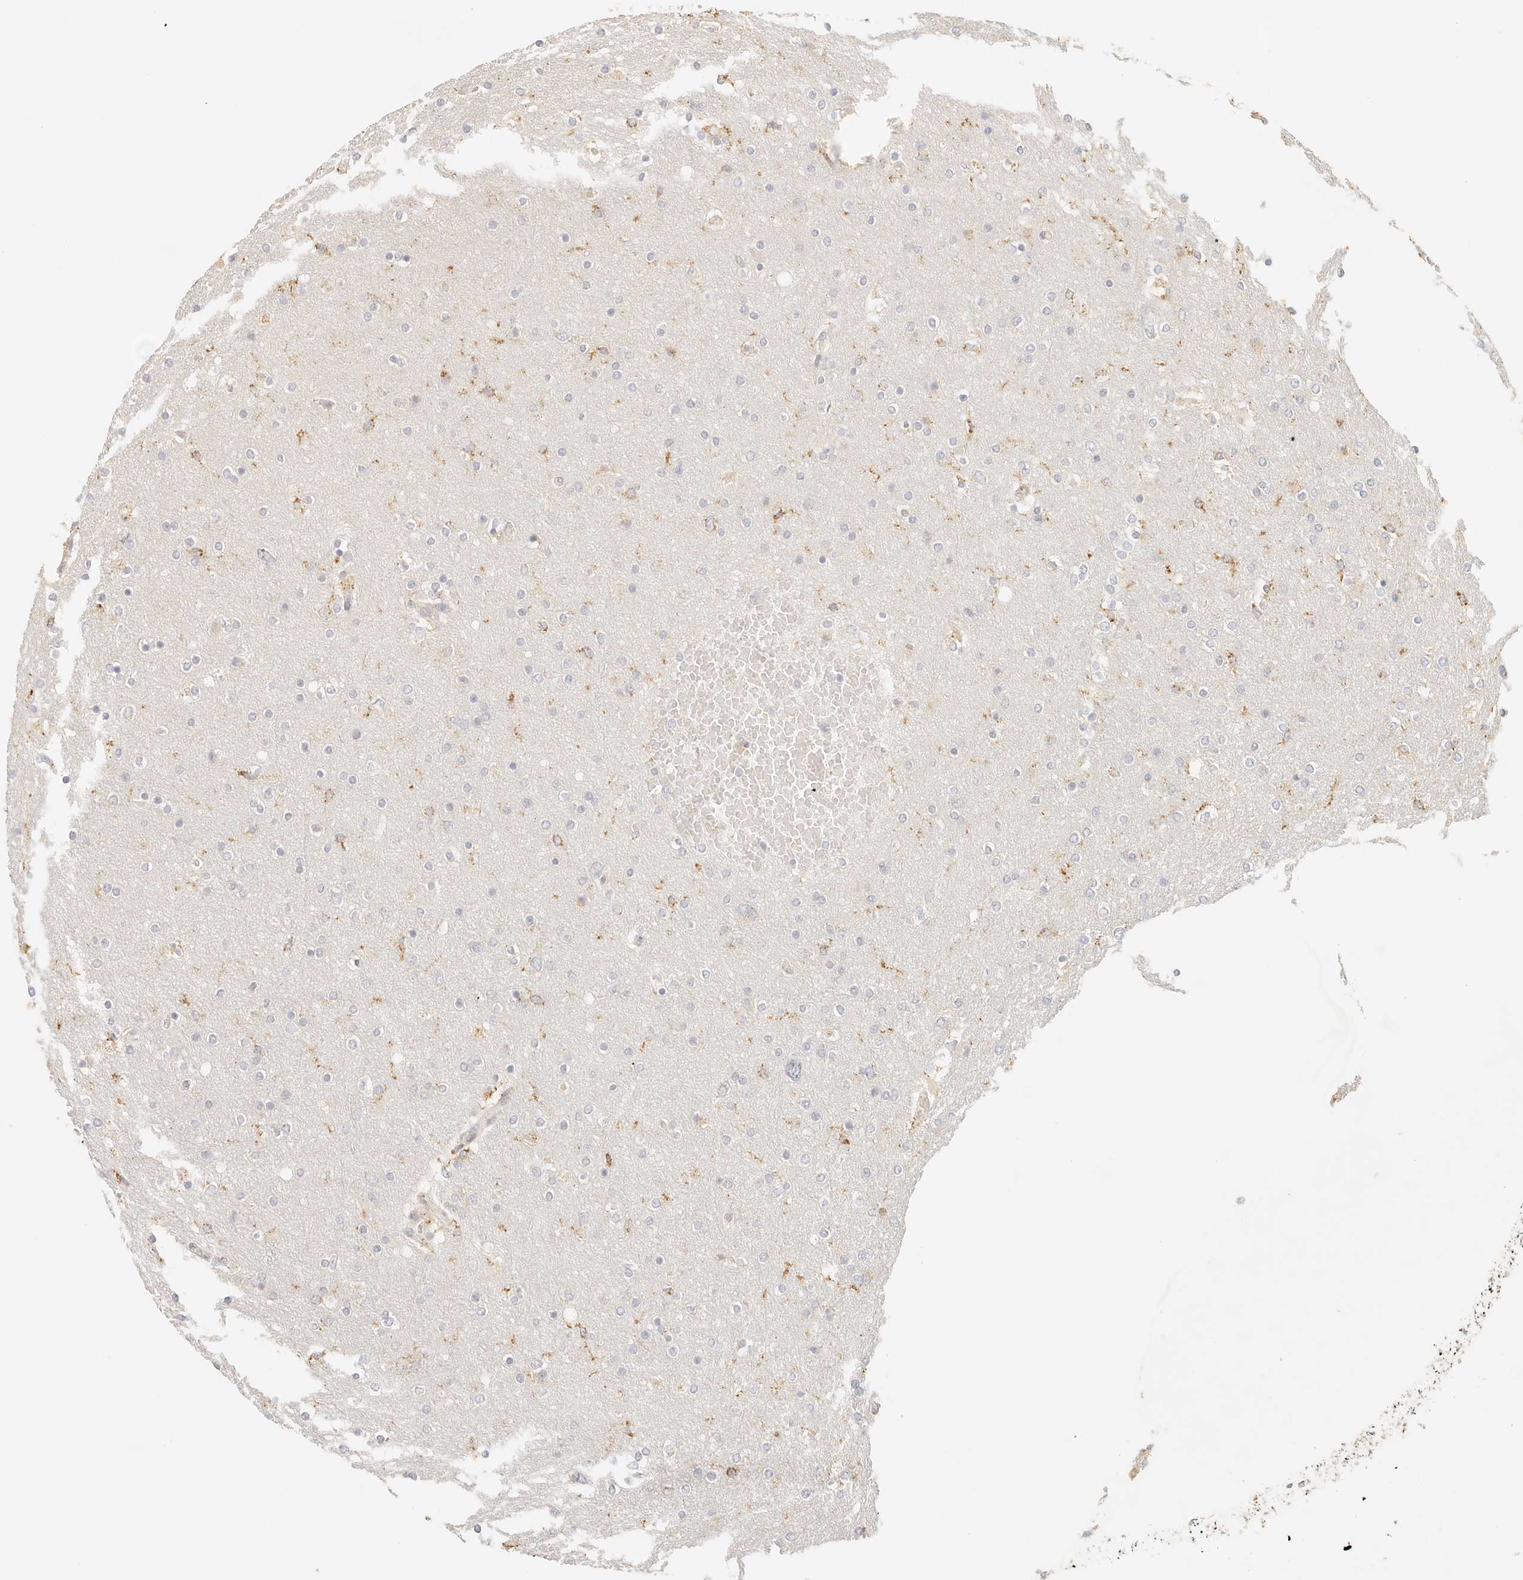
{"staining": {"intensity": "negative", "quantity": "none", "location": "none"}, "tissue": "glioma", "cell_type": "Tumor cells", "image_type": "cancer", "snomed": [{"axis": "morphology", "description": "Glioma, malignant, High grade"}, {"axis": "topography", "description": "Cerebral cortex"}], "caption": "A histopathology image of human malignant high-grade glioma is negative for staining in tumor cells. (Brightfield microscopy of DAB (3,3'-diaminobenzidine) IHC at high magnification).", "gene": "CNMD", "patient": {"sex": "female", "age": 36}}